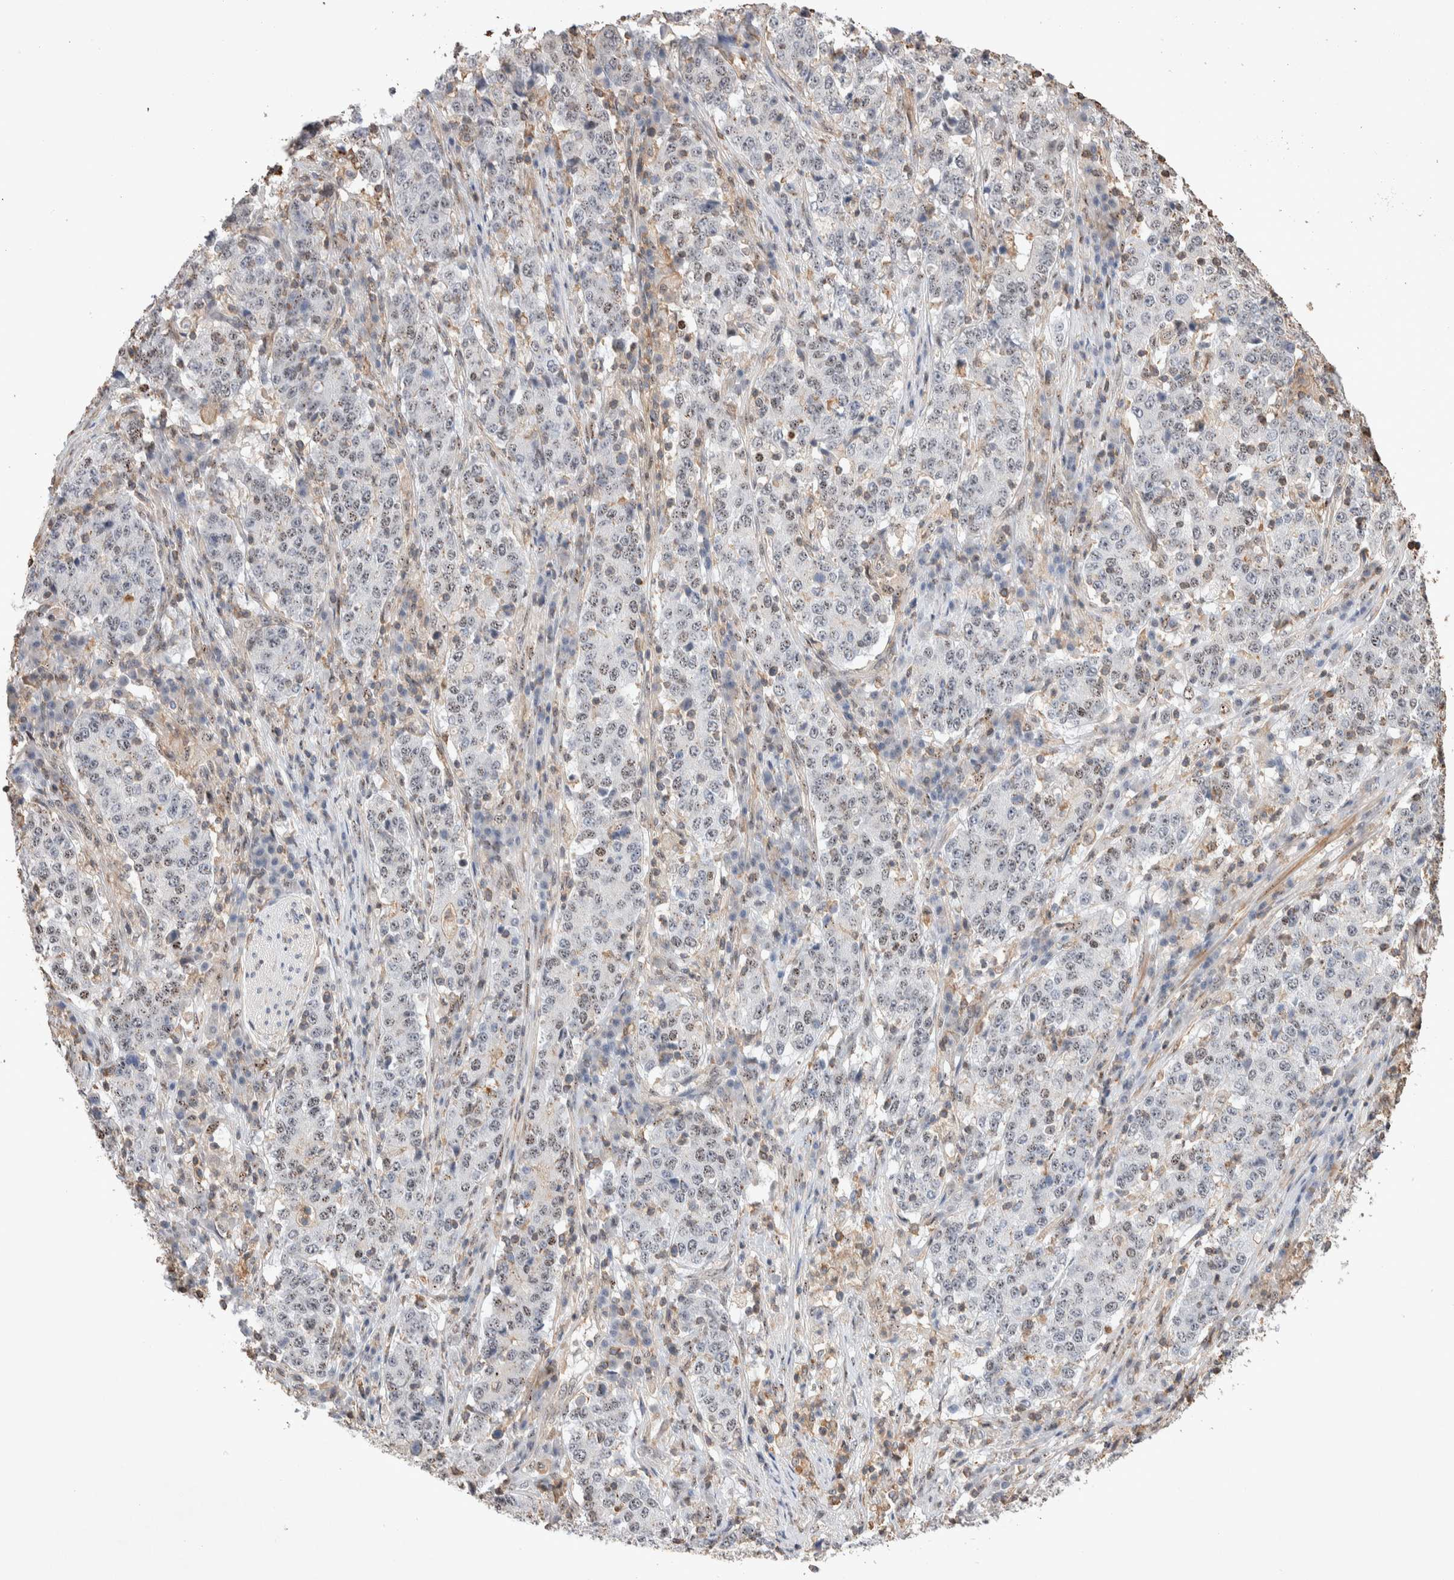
{"staining": {"intensity": "weak", "quantity": "25%-75%", "location": "nuclear"}, "tissue": "stomach cancer", "cell_type": "Tumor cells", "image_type": "cancer", "snomed": [{"axis": "morphology", "description": "Adenocarcinoma, NOS"}, {"axis": "topography", "description": "Stomach"}], "caption": "Immunohistochemistry (IHC) (DAB) staining of stomach adenocarcinoma displays weak nuclear protein expression in approximately 25%-75% of tumor cells.", "gene": "ZNF704", "patient": {"sex": "male", "age": 59}}